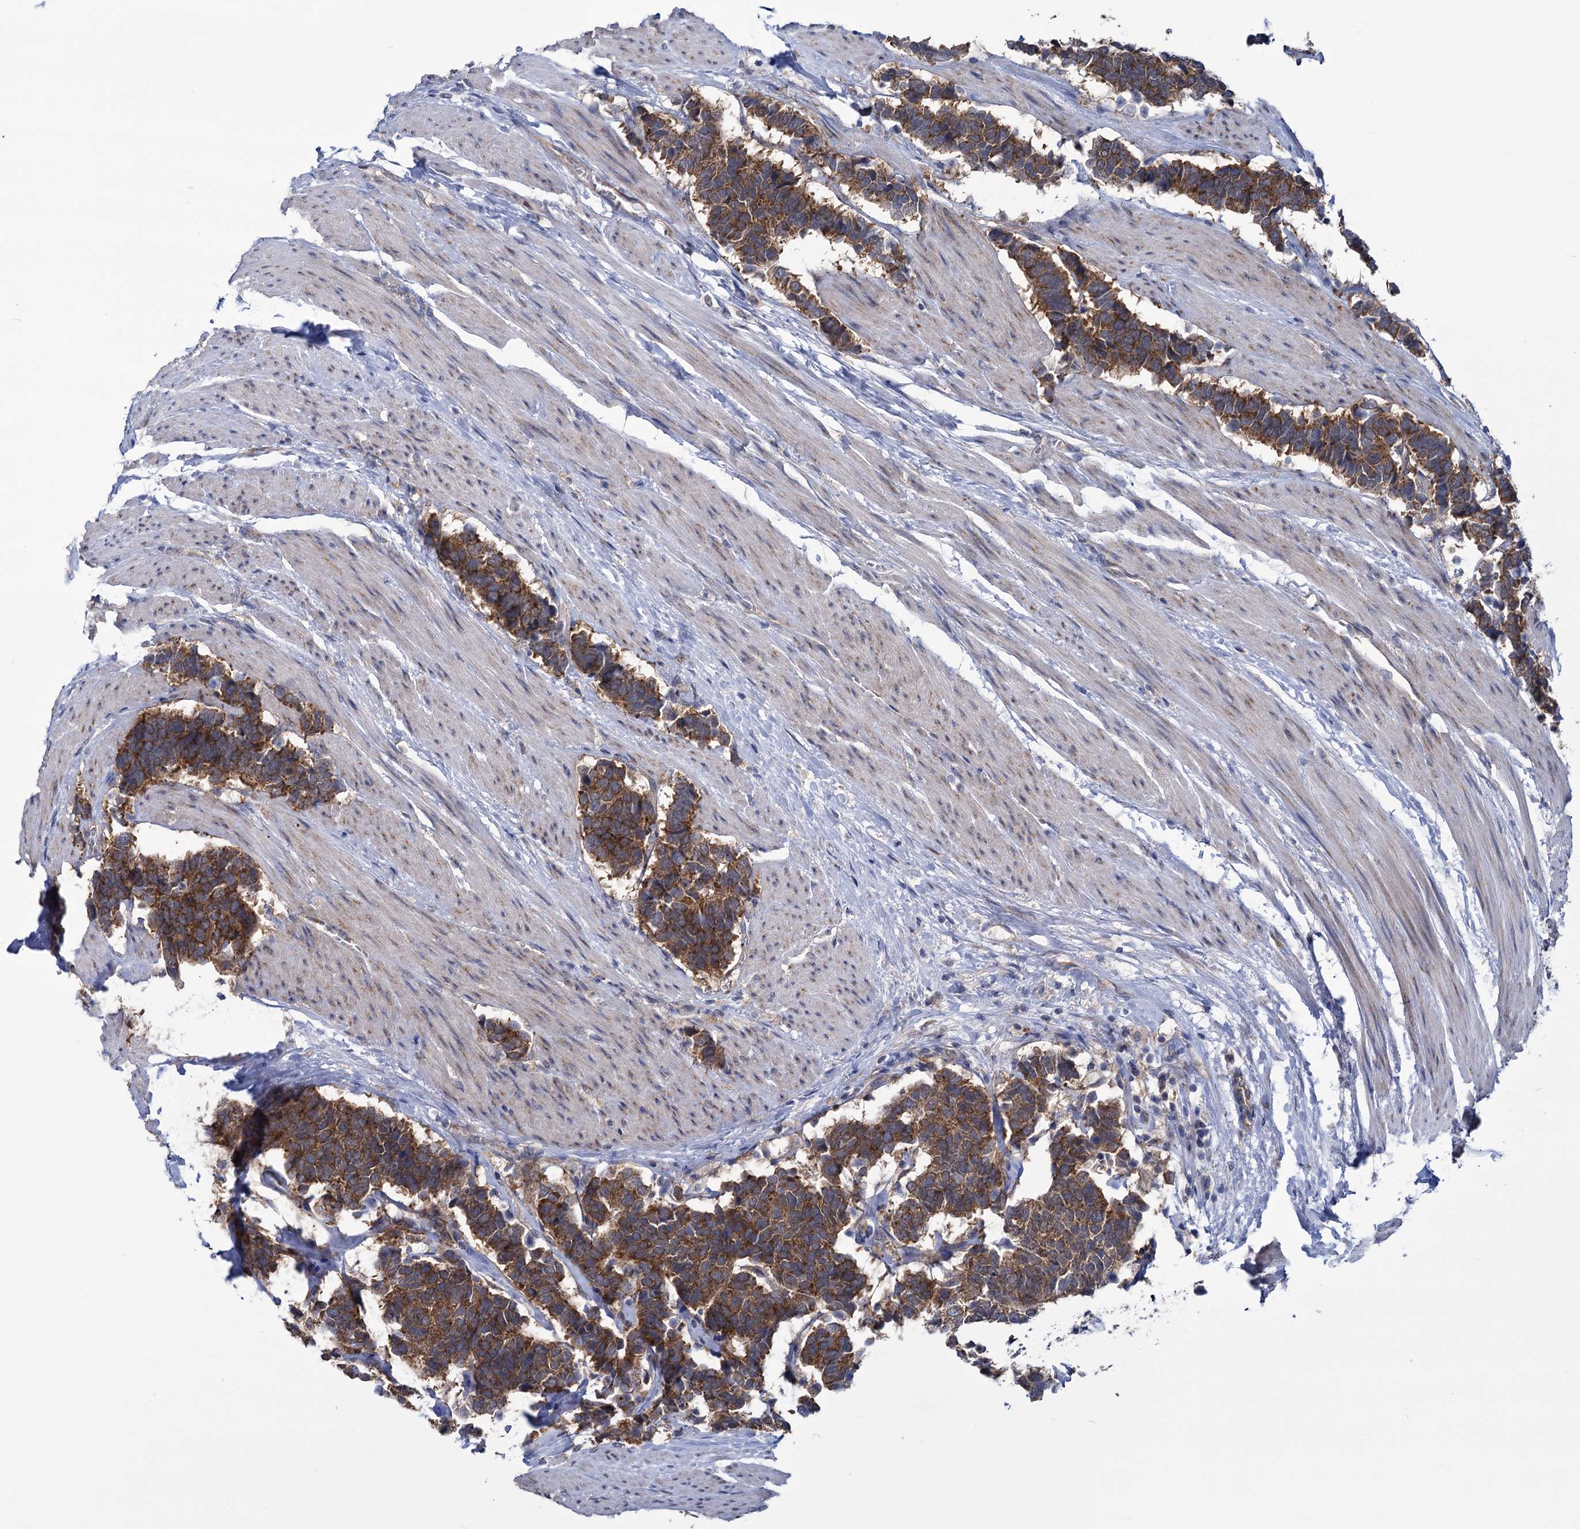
{"staining": {"intensity": "strong", "quantity": ">75%", "location": "cytoplasmic/membranous"}, "tissue": "carcinoid", "cell_type": "Tumor cells", "image_type": "cancer", "snomed": [{"axis": "morphology", "description": "Carcinoma, NOS"}, {"axis": "morphology", "description": "Carcinoid, malignant, NOS"}, {"axis": "topography", "description": "Urinary bladder"}], "caption": "Tumor cells demonstrate high levels of strong cytoplasmic/membranous positivity in about >75% of cells in human carcinoid.", "gene": "GSTM2", "patient": {"sex": "male", "age": 57}}